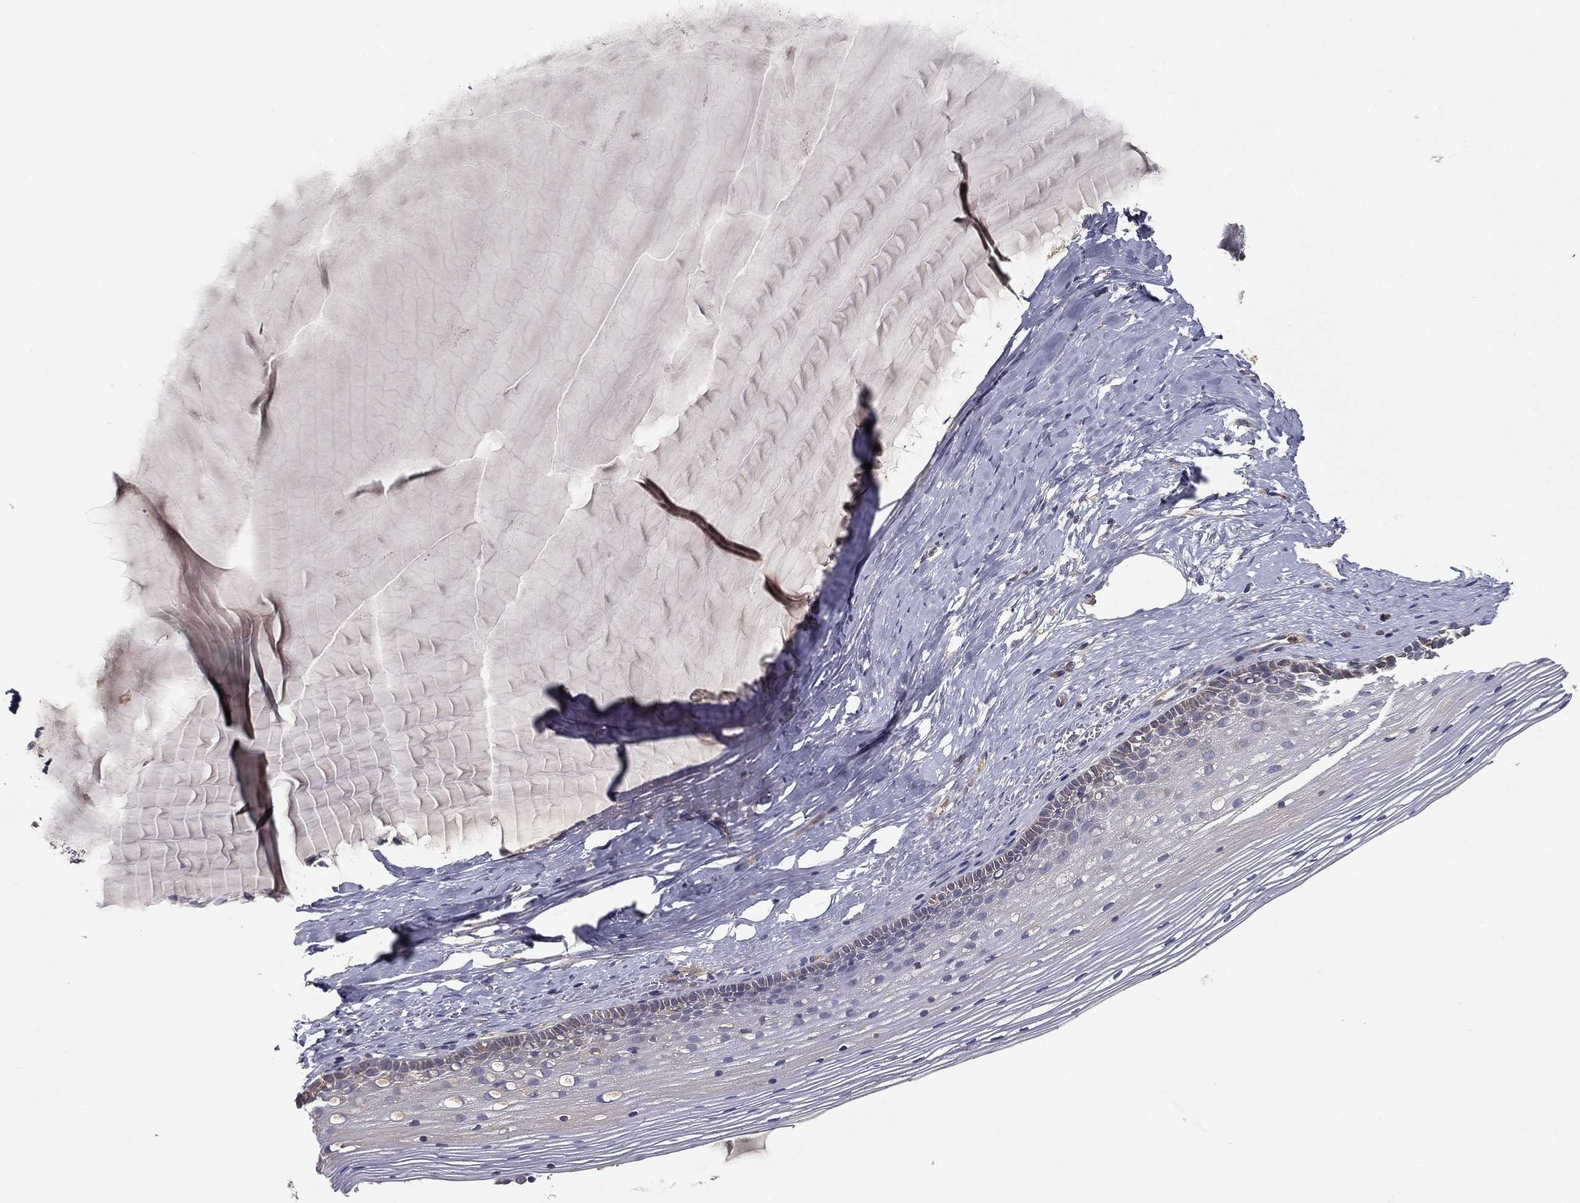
{"staining": {"intensity": "negative", "quantity": "none", "location": "none"}, "tissue": "cervix", "cell_type": "Glandular cells", "image_type": "normal", "snomed": [{"axis": "morphology", "description": "Normal tissue, NOS"}, {"axis": "topography", "description": "Cervix"}], "caption": "IHC image of unremarkable human cervix stained for a protein (brown), which demonstrates no staining in glandular cells.", "gene": "MT", "patient": {"sex": "female", "age": 40}}